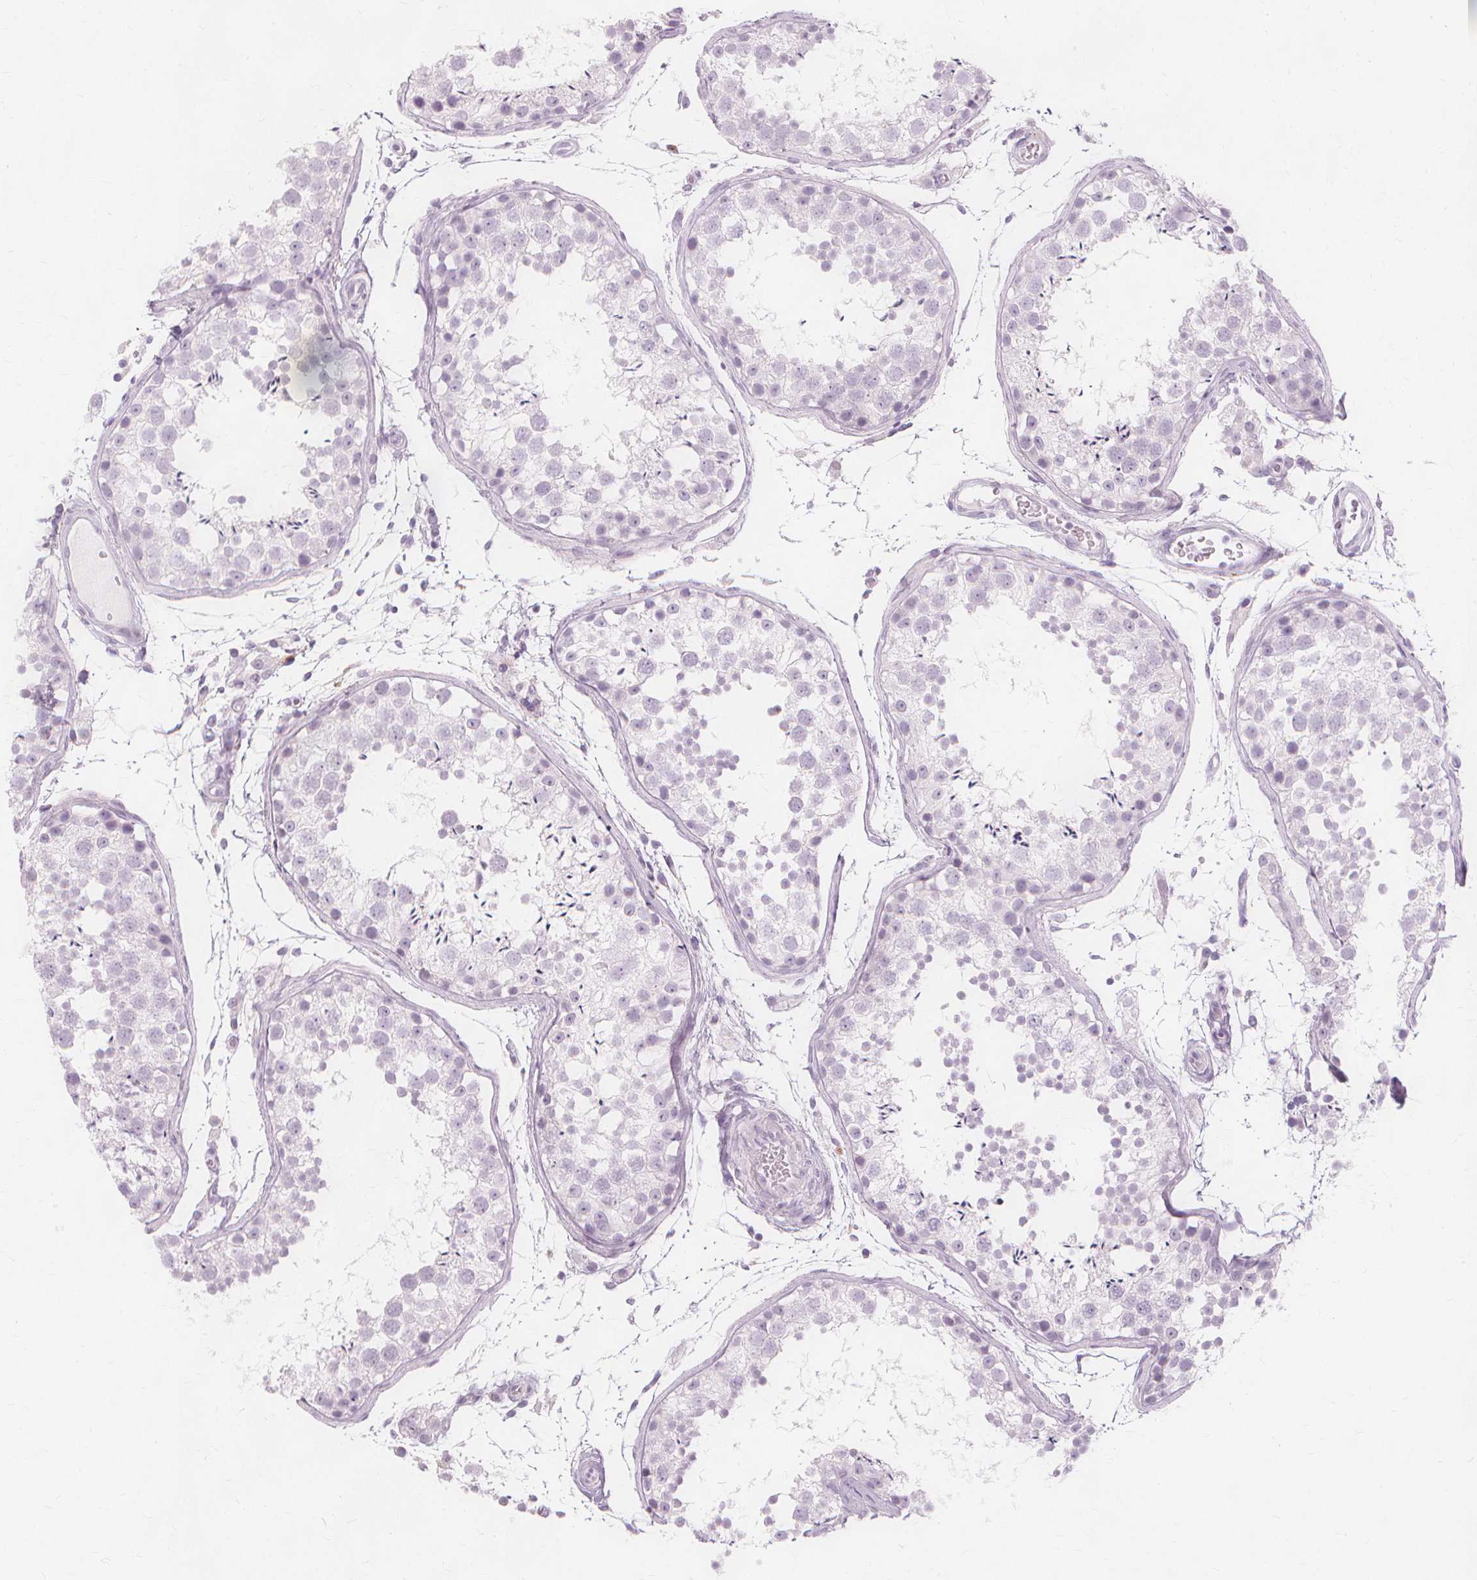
{"staining": {"intensity": "negative", "quantity": "none", "location": "none"}, "tissue": "testis", "cell_type": "Cells in seminiferous ducts", "image_type": "normal", "snomed": [{"axis": "morphology", "description": "Normal tissue, NOS"}, {"axis": "topography", "description": "Testis"}], "caption": "Testis was stained to show a protein in brown. There is no significant staining in cells in seminiferous ducts. (Stains: DAB (3,3'-diaminobenzidine) immunohistochemistry with hematoxylin counter stain, Microscopy: brightfield microscopy at high magnification).", "gene": "TFF1", "patient": {"sex": "male", "age": 29}}